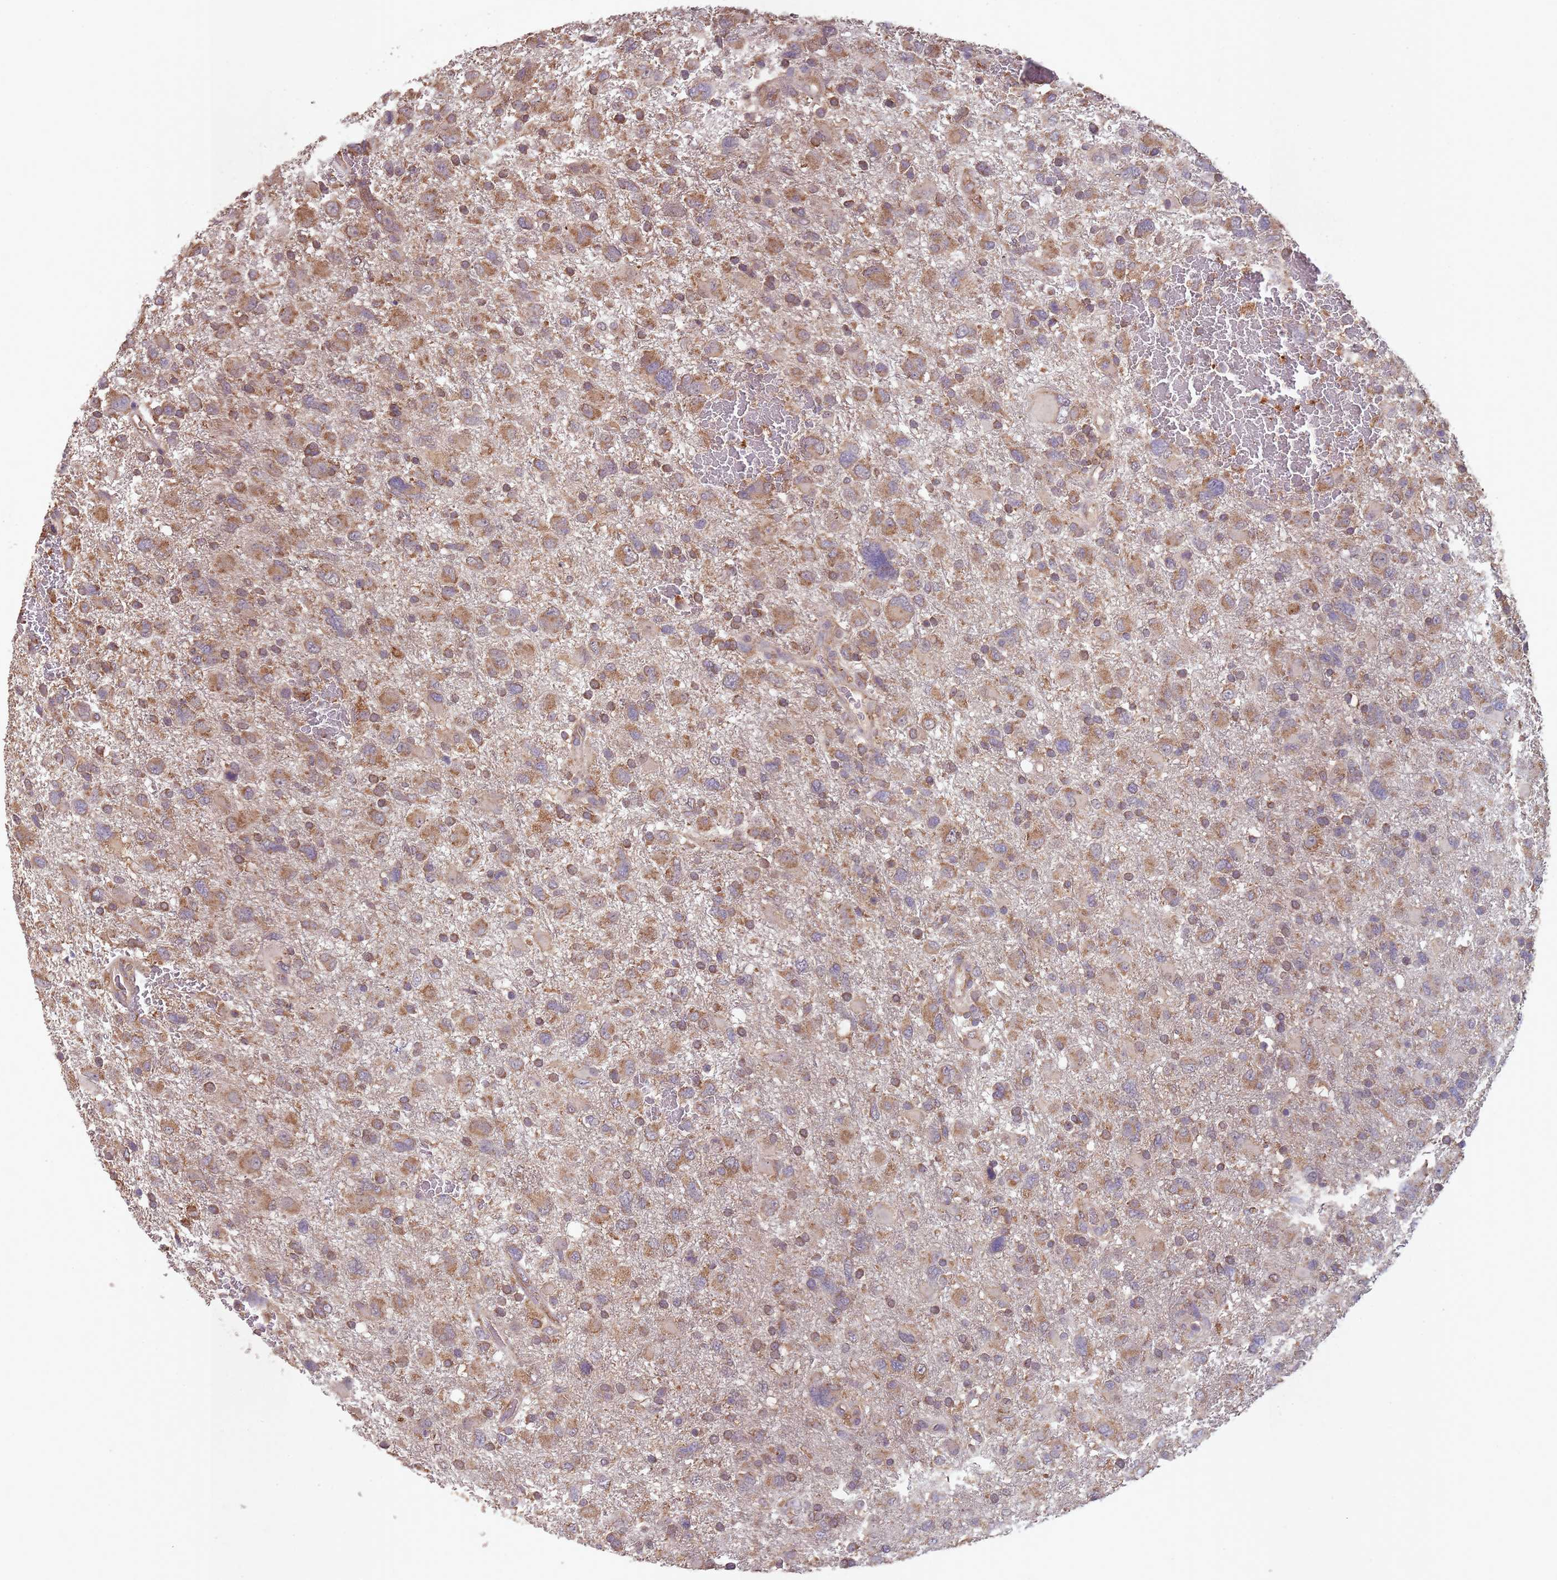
{"staining": {"intensity": "moderate", "quantity": ">75%", "location": "cytoplasmic/membranous"}, "tissue": "glioma", "cell_type": "Tumor cells", "image_type": "cancer", "snomed": [{"axis": "morphology", "description": "Glioma, malignant, High grade"}, {"axis": "topography", "description": "Brain"}], "caption": "This photomicrograph reveals immunohistochemistry staining of malignant glioma (high-grade), with medium moderate cytoplasmic/membranous positivity in about >75% of tumor cells.", "gene": "SANBR", "patient": {"sex": "male", "age": 61}}